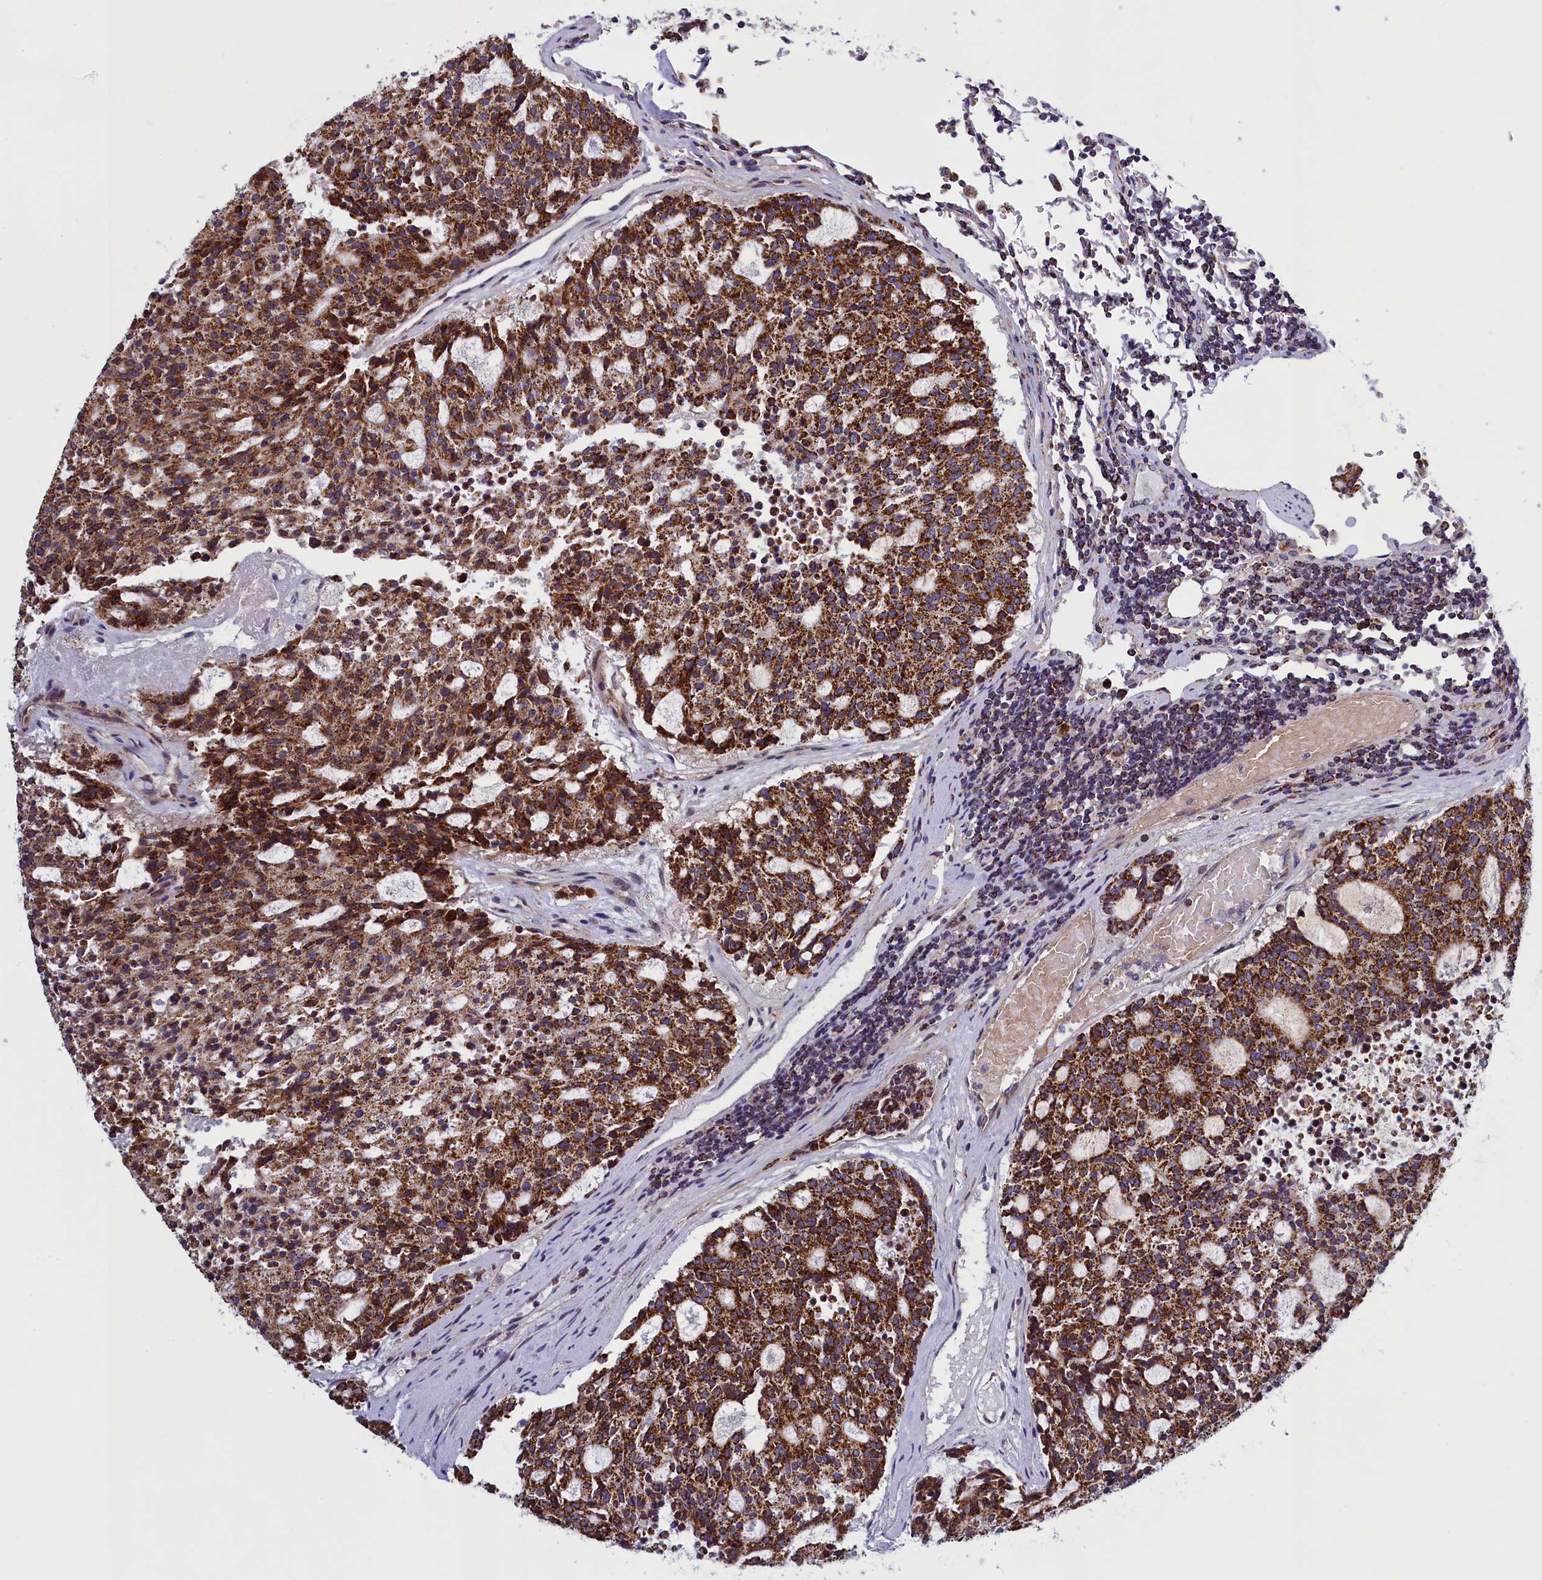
{"staining": {"intensity": "strong", "quantity": ">75%", "location": "cytoplasmic/membranous"}, "tissue": "carcinoid", "cell_type": "Tumor cells", "image_type": "cancer", "snomed": [{"axis": "morphology", "description": "Carcinoid, malignant, NOS"}, {"axis": "topography", "description": "Pancreas"}], "caption": "Immunohistochemical staining of human carcinoid displays high levels of strong cytoplasmic/membranous staining in about >75% of tumor cells. The staining was performed using DAB to visualize the protein expression in brown, while the nuclei were stained in blue with hematoxylin (Magnification: 20x).", "gene": "IFT122", "patient": {"sex": "female", "age": 54}}